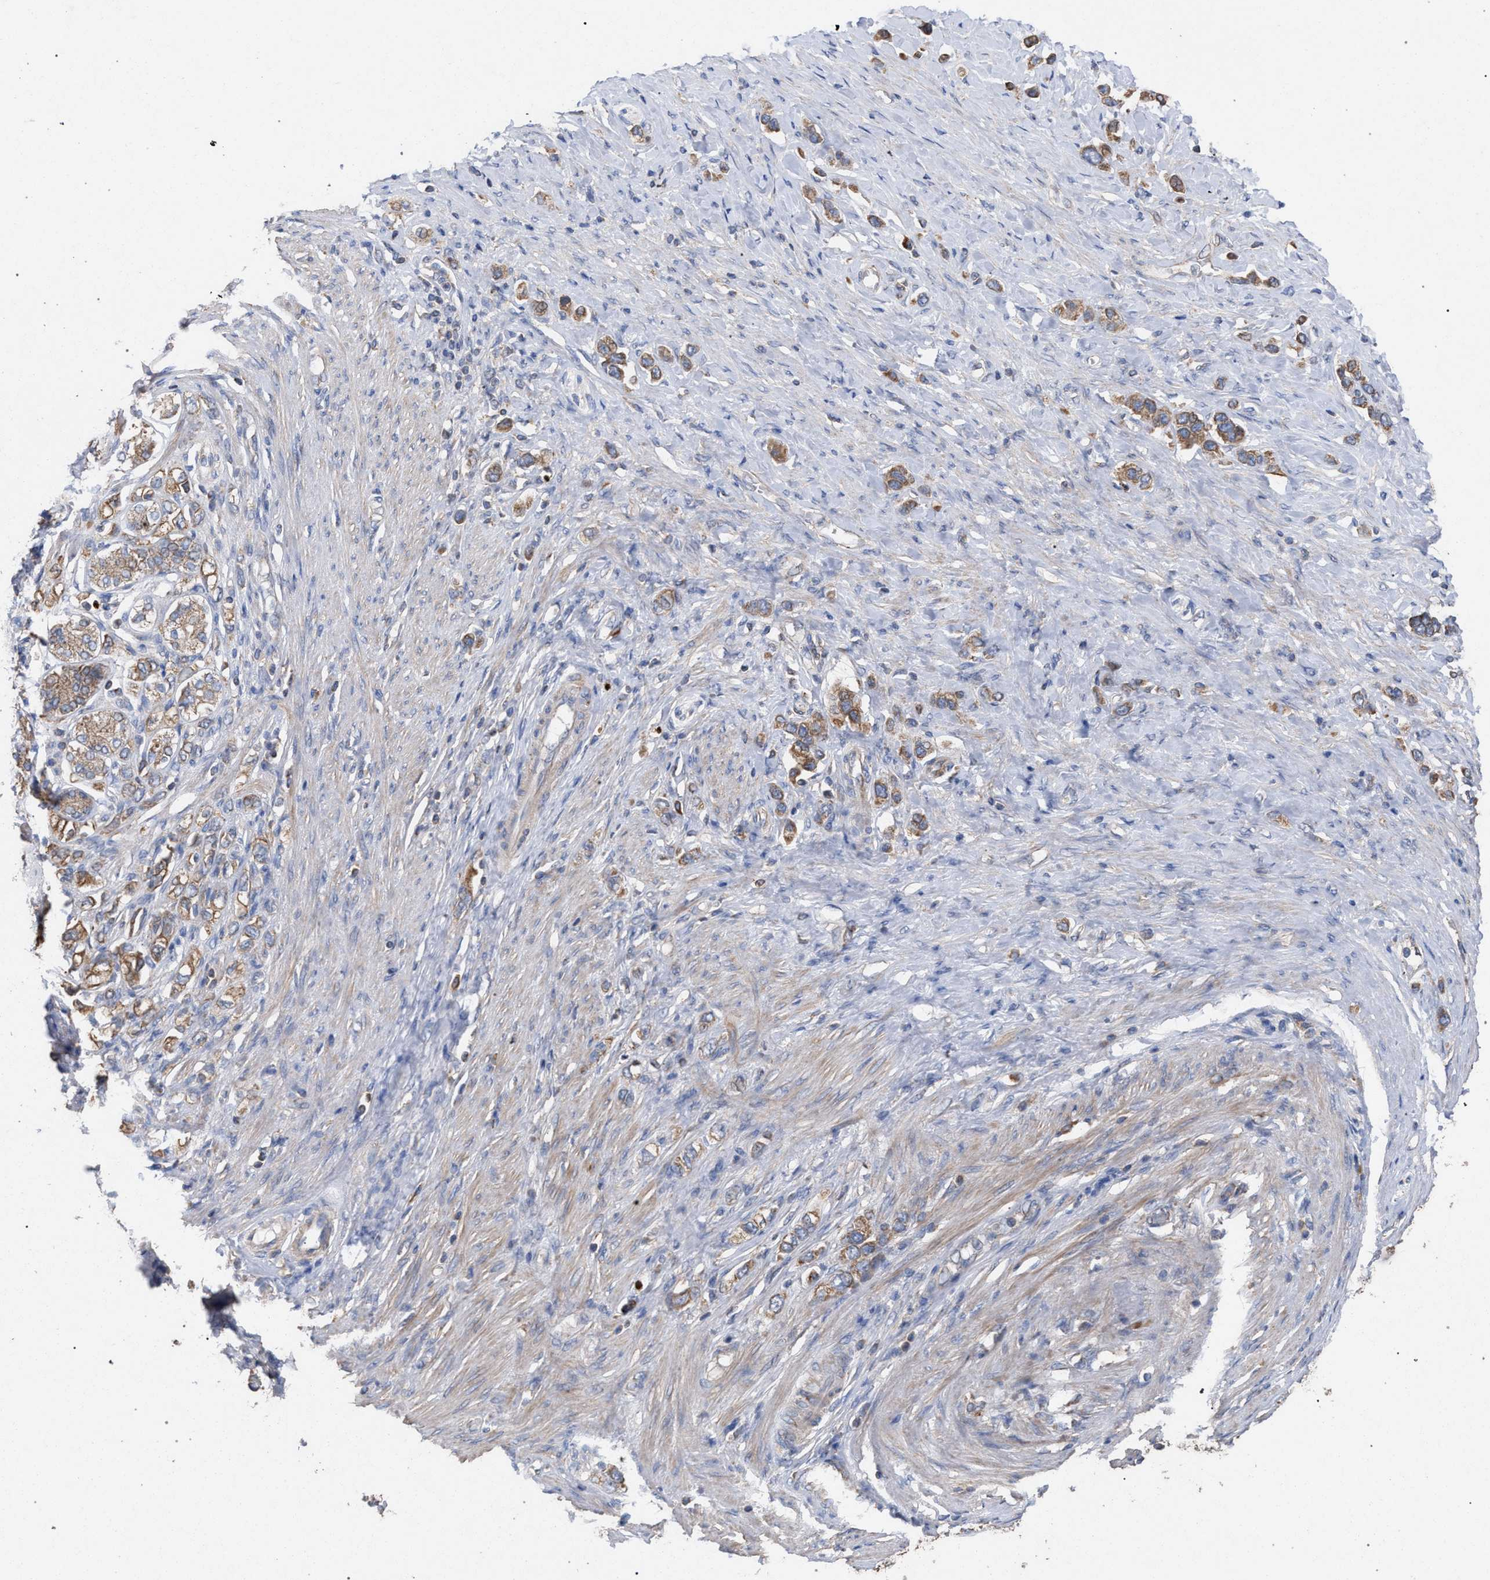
{"staining": {"intensity": "moderate", "quantity": ">75%", "location": "cytoplasmic/membranous"}, "tissue": "stomach cancer", "cell_type": "Tumor cells", "image_type": "cancer", "snomed": [{"axis": "morphology", "description": "Adenocarcinoma, NOS"}, {"axis": "topography", "description": "Stomach"}], "caption": "About >75% of tumor cells in human adenocarcinoma (stomach) show moderate cytoplasmic/membranous protein expression as visualized by brown immunohistochemical staining.", "gene": "BCL2L12", "patient": {"sex": "female", "age": 65}}